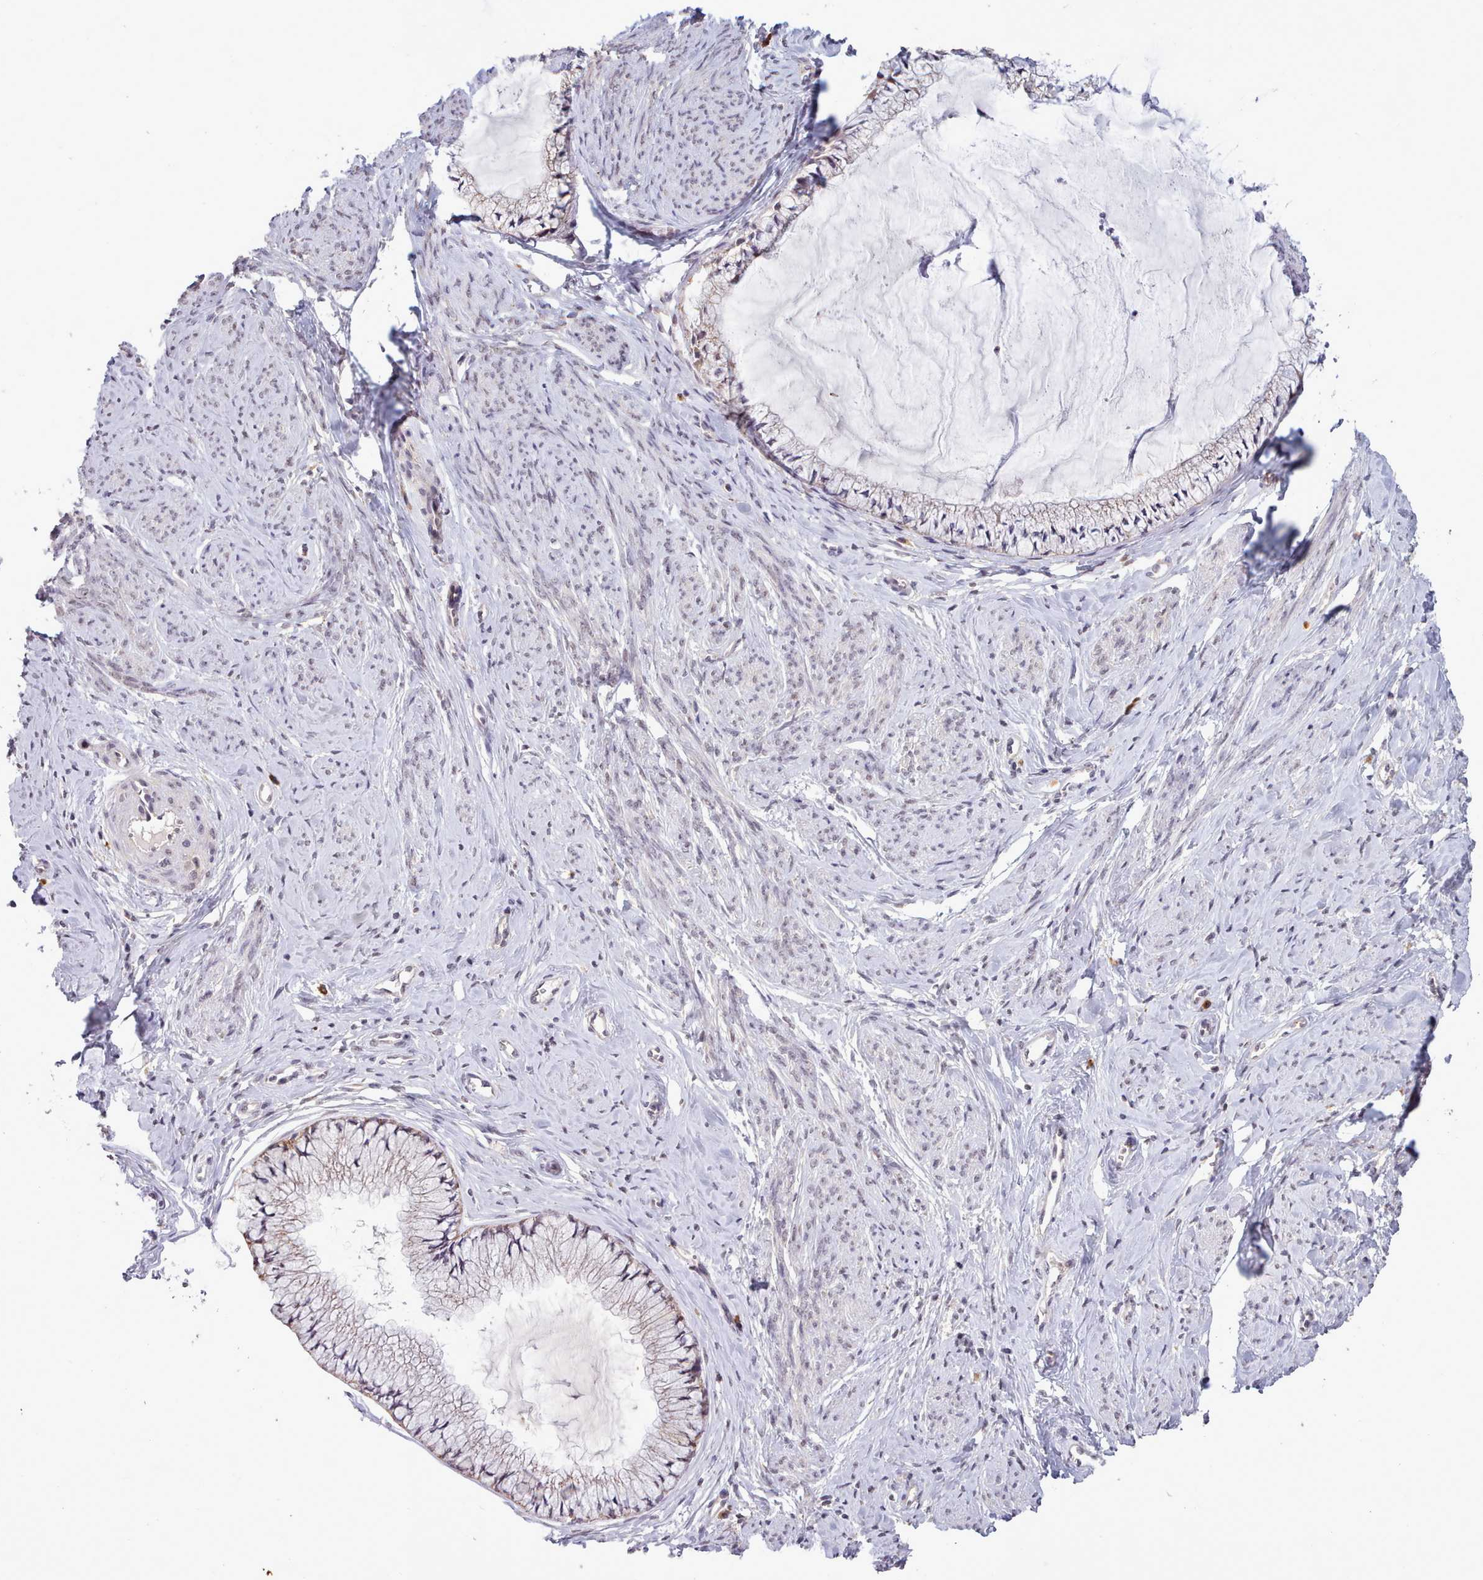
{"staining": {"intensity": "weak", "quantity": "25%-75%", "location": "cytoplasmic/membranous"}, "tissue": "cervix", "cell_type": "Glandular cells", "image_type": "normal", "snomed": [{"axis": "morphology", "description": "Normal tissue, NOS"}, {"axis": "topography", "description": "Cervix"}], "caption": "Brown immunohistochemical staining in benign cervix displays weak cytoplasmic/membranous expression in about 25%-75% of glandular cells.", "gene": "ARL17A", "patient": {"sex": "female", "age": 42}}